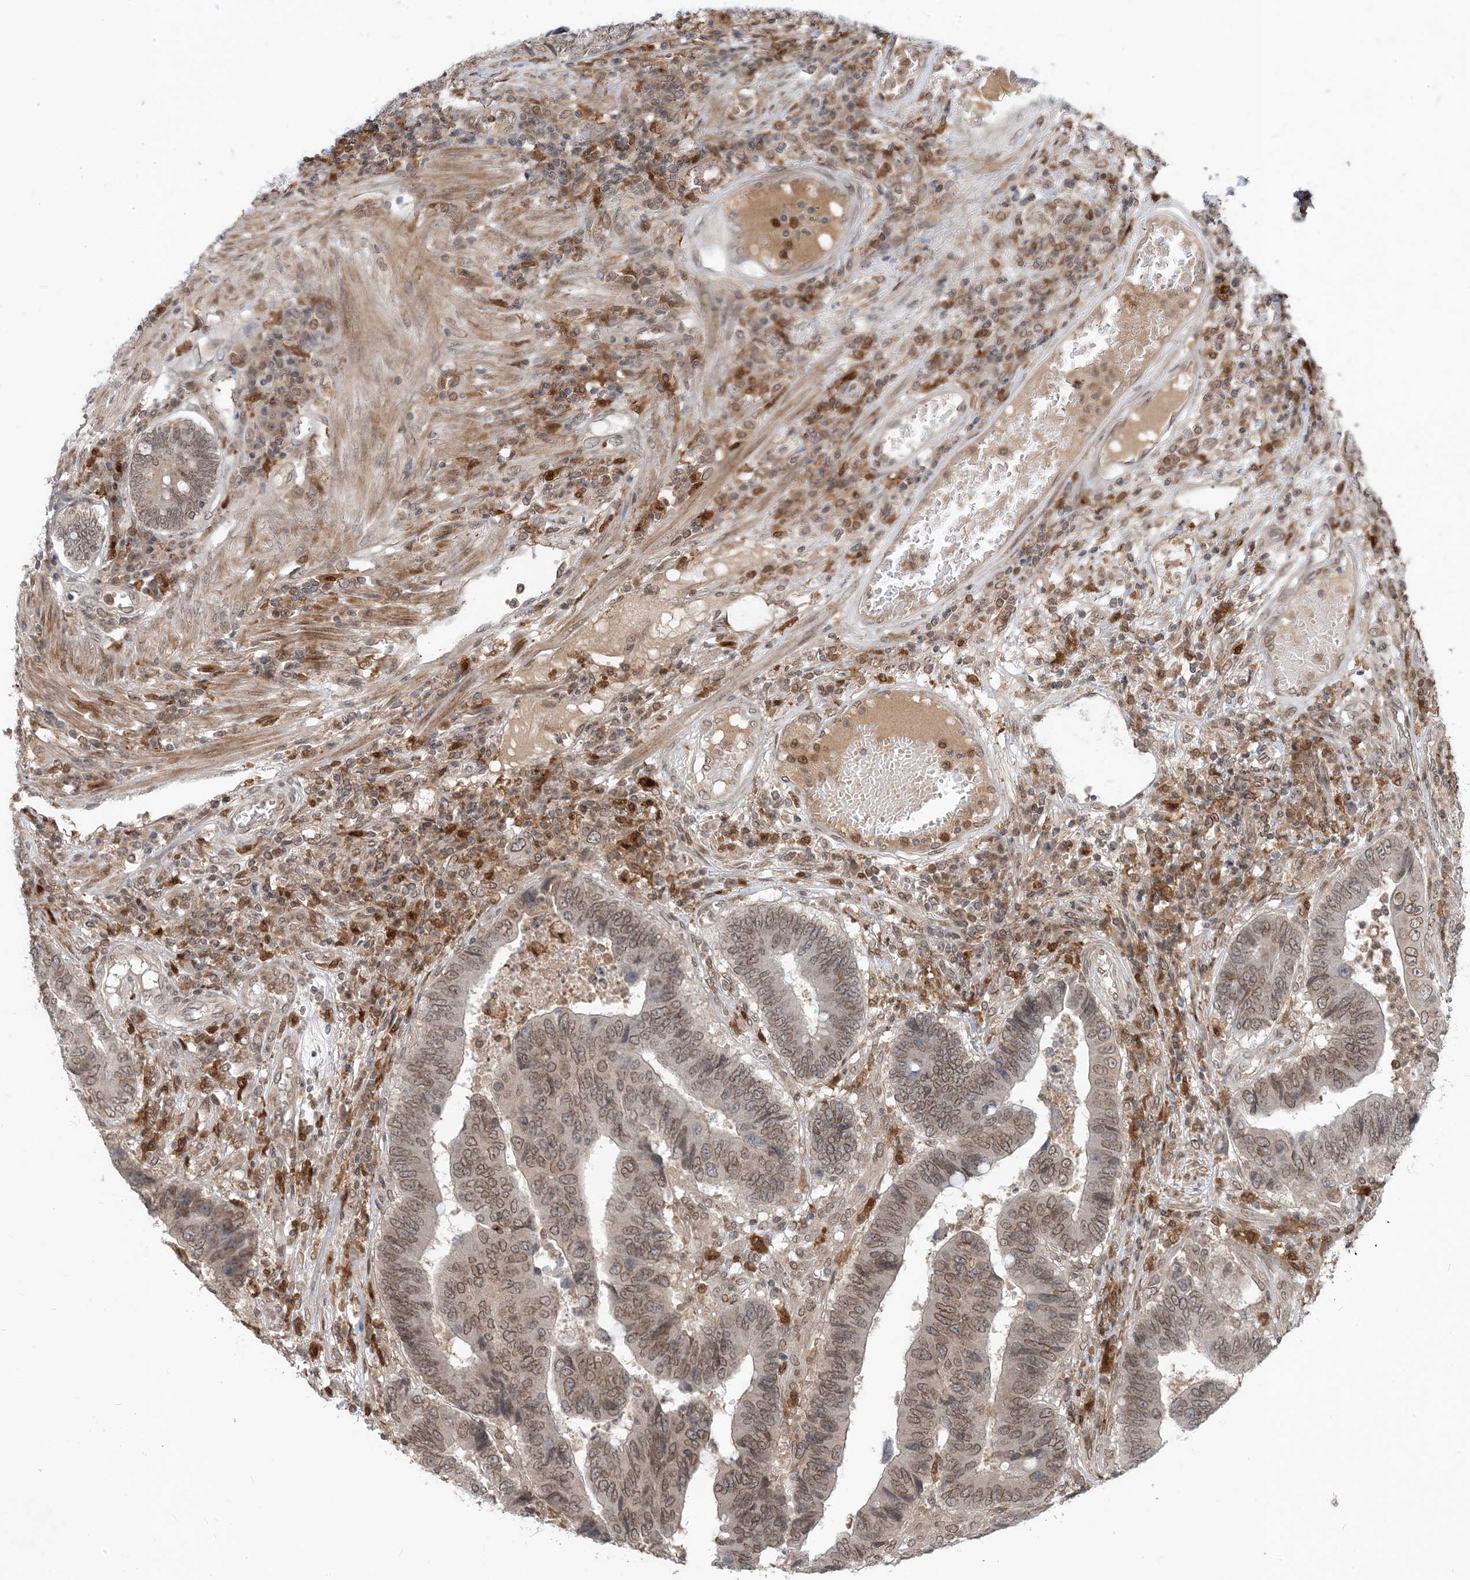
{"staining": {"intensity": "moderate", "quantity": ">75%", "location": "cytoplasmic/membranous,nuclear"}, "tissue": "colorectal cancer", "cell_type": "Tumor cells", "image_type": "cancer", "snomed": [{"axis": "morphology", "description": "Adenocarcinoma, NOS"}, {"axis": "topography", "description": "Rectum"}], "caption": "Protein analysis of colorectal cancer (adenocarcinoma) tissue exhibits moderate cytoplasmic/membranous and nuclear positivity in approximately >75% of tumor cells.", "gene": "NAGK", "patient": {"sex": "male", "age": 84}}